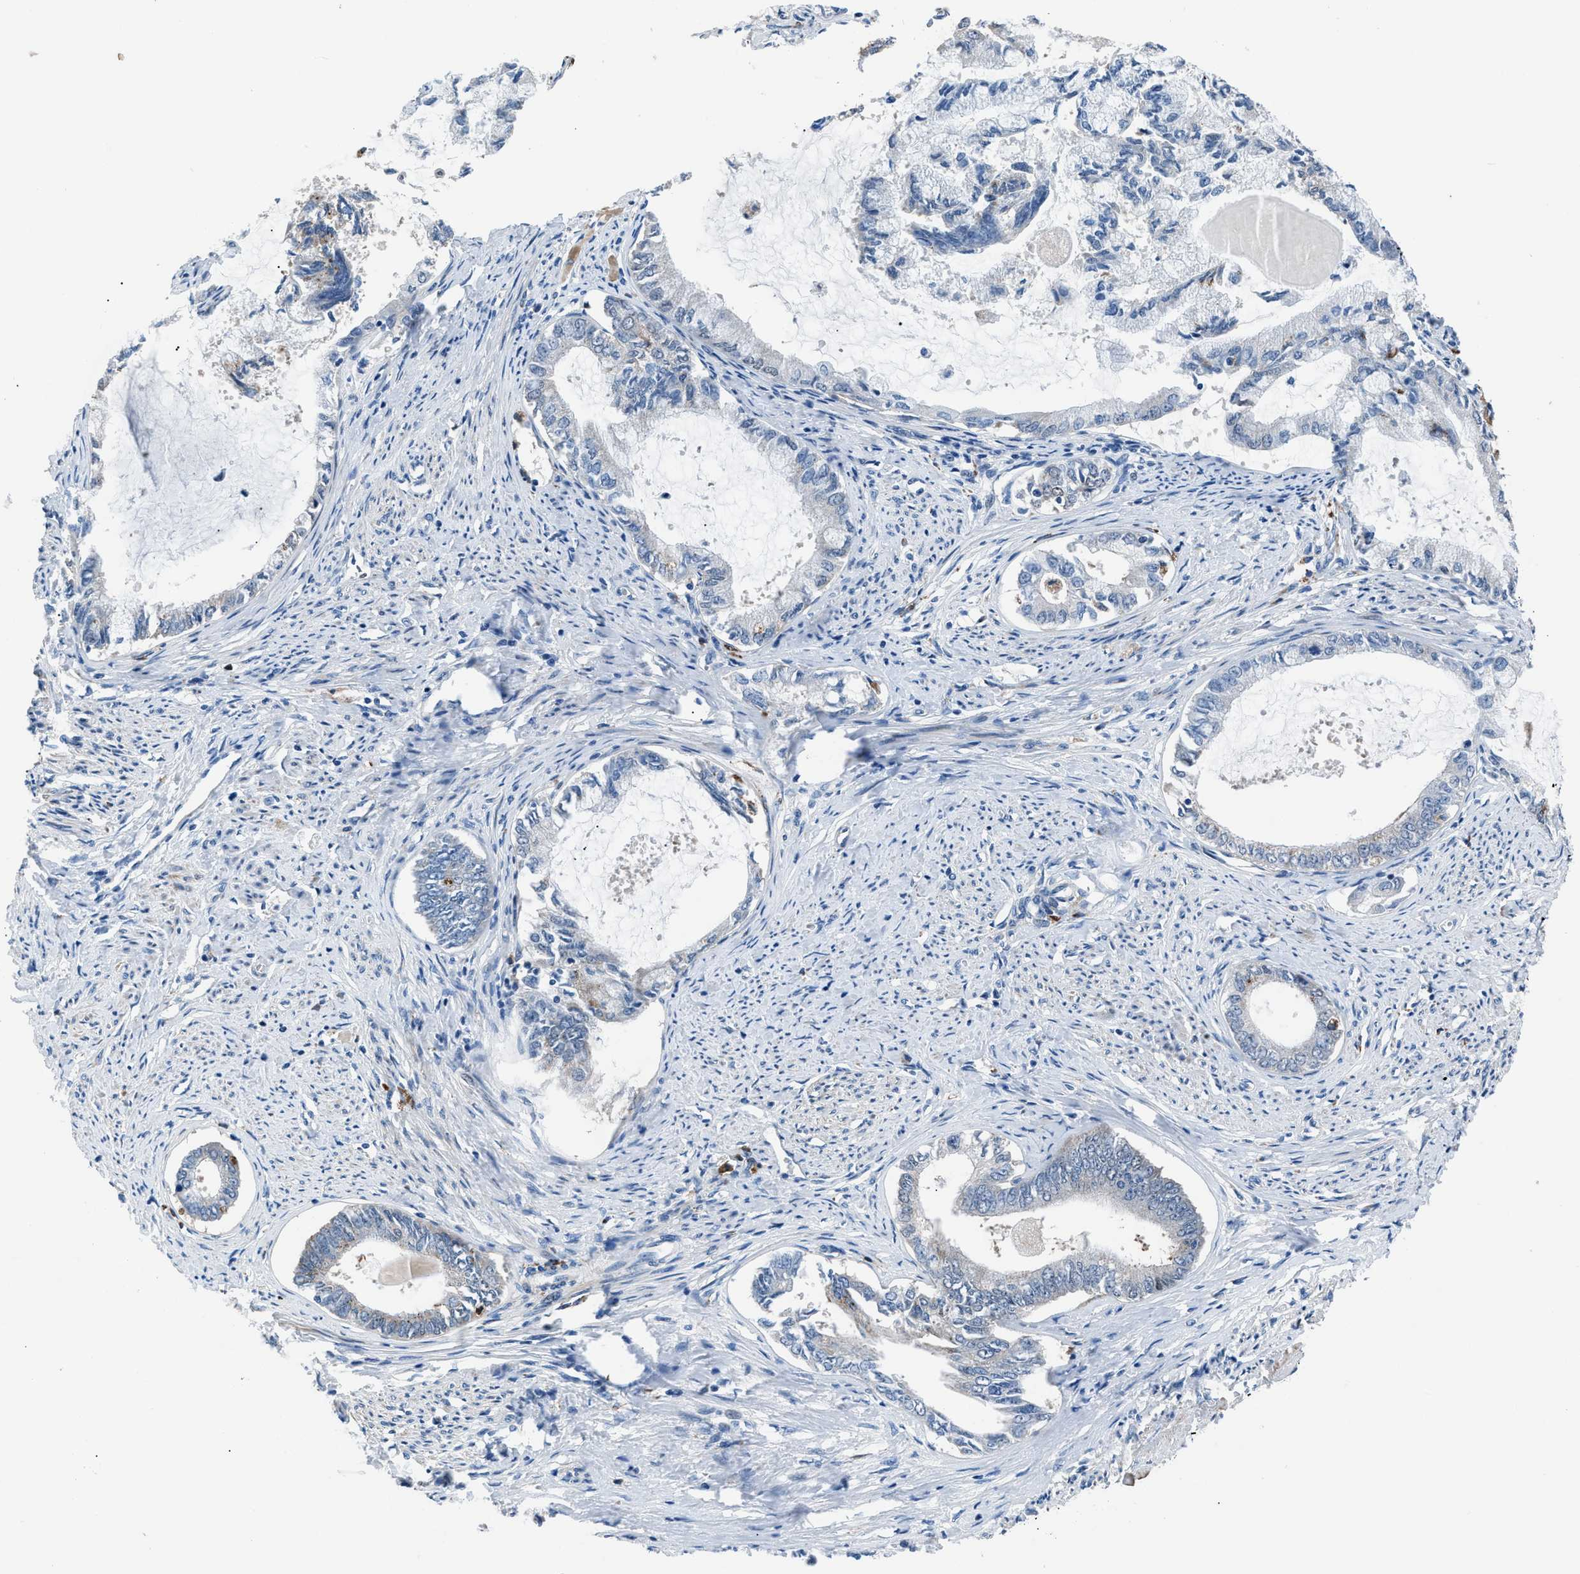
{"staining": {"intensity": "negative", "quantity": "none", "location": "none"}, "tissue": "endometrial cancer", "cell_type": "Tumor cells", "image_type": "cancer", "snomed": [{"axis": "morphology", "description": "Adenocarcinoma, NOS"}, {"axis": "topography", "description": "Endometrium"}], "caption": "There is no significant expression in tumor cells of endometrial cancer (adenocarcinoma).", "gene": "UAP1", "patient": {"sex": "female", "age": 86}}